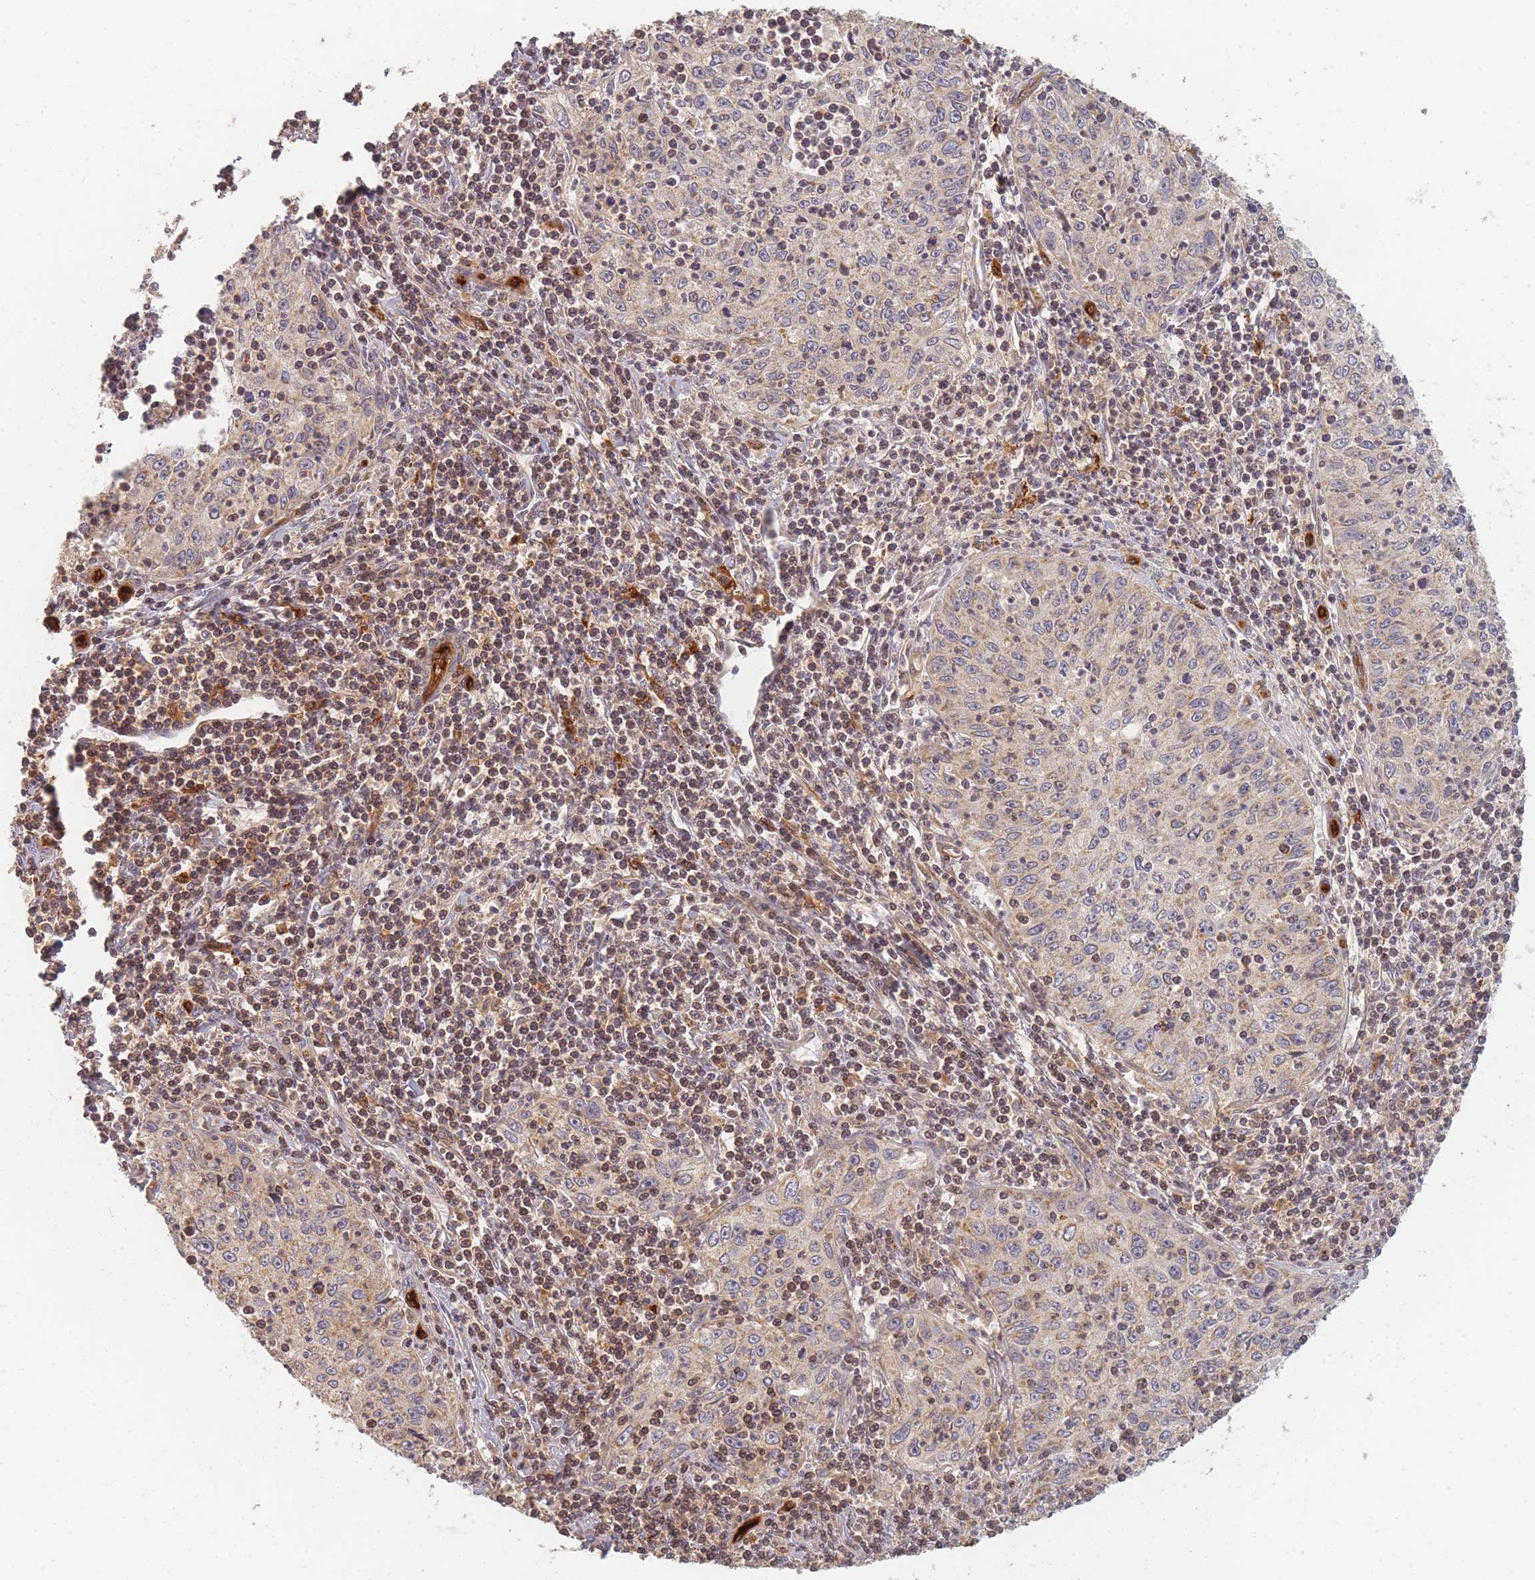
{"staining": {"intensity": "weak", "quantity": "<25%", "location": "cytoplasmic/membranous"}, "tissue": "cervical cancer", "cell_type": "Tumor cells", "image_type": "cancer", "snomed": [{"axis": "morphology", "description": "Squamous cell carcinoma, NOS"}, {"axis": "topography", "description": "Cervix"}], "caption": "High power microscopy micrograph of an IHC image of cervical cancer, revealing no significant positivity in tumor cells.", "gene": "MRPS6", "patient": {"sex": "female", "age": 30}}